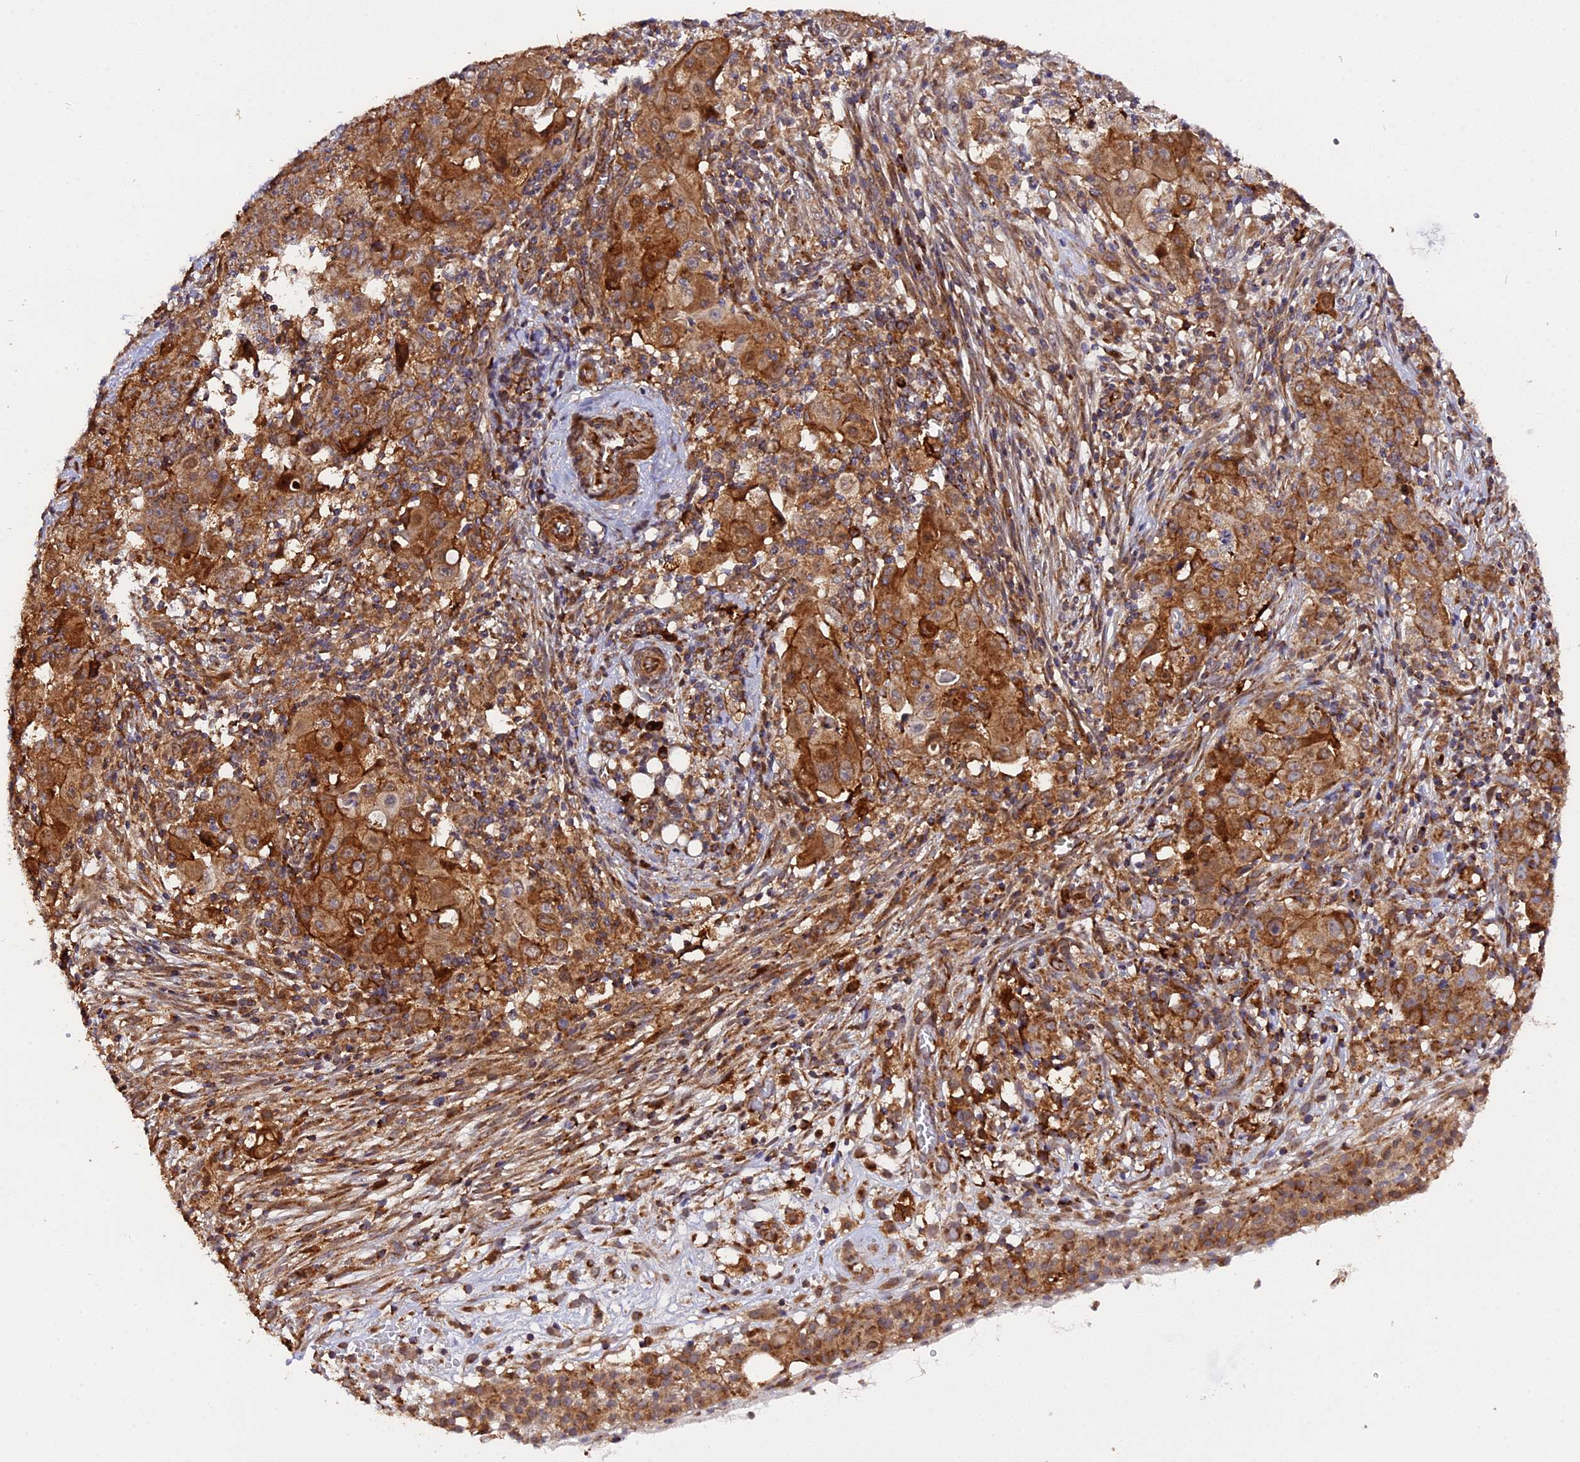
{"staining": {"intensity": "moderate", "quantity": ">75%", "location": "cytoplasmic/membranous"}, "tissue": "ovarian cancer", "cell_type": "Tumor cells", "image_type": "cancer", "snomed": [{"axis": "morphology", "description": "Carcinoma, endometroid"}, {"axis": "topography", "description": "Ovary"}], "caption": "A photomicrograph of ovarian cancer stained for a protein exhibits moderate cytoplasmic/membranous brown staining in tumor cells.", "gene": "HERPUD1", "patient": {"sex": "female", "age": 42}}